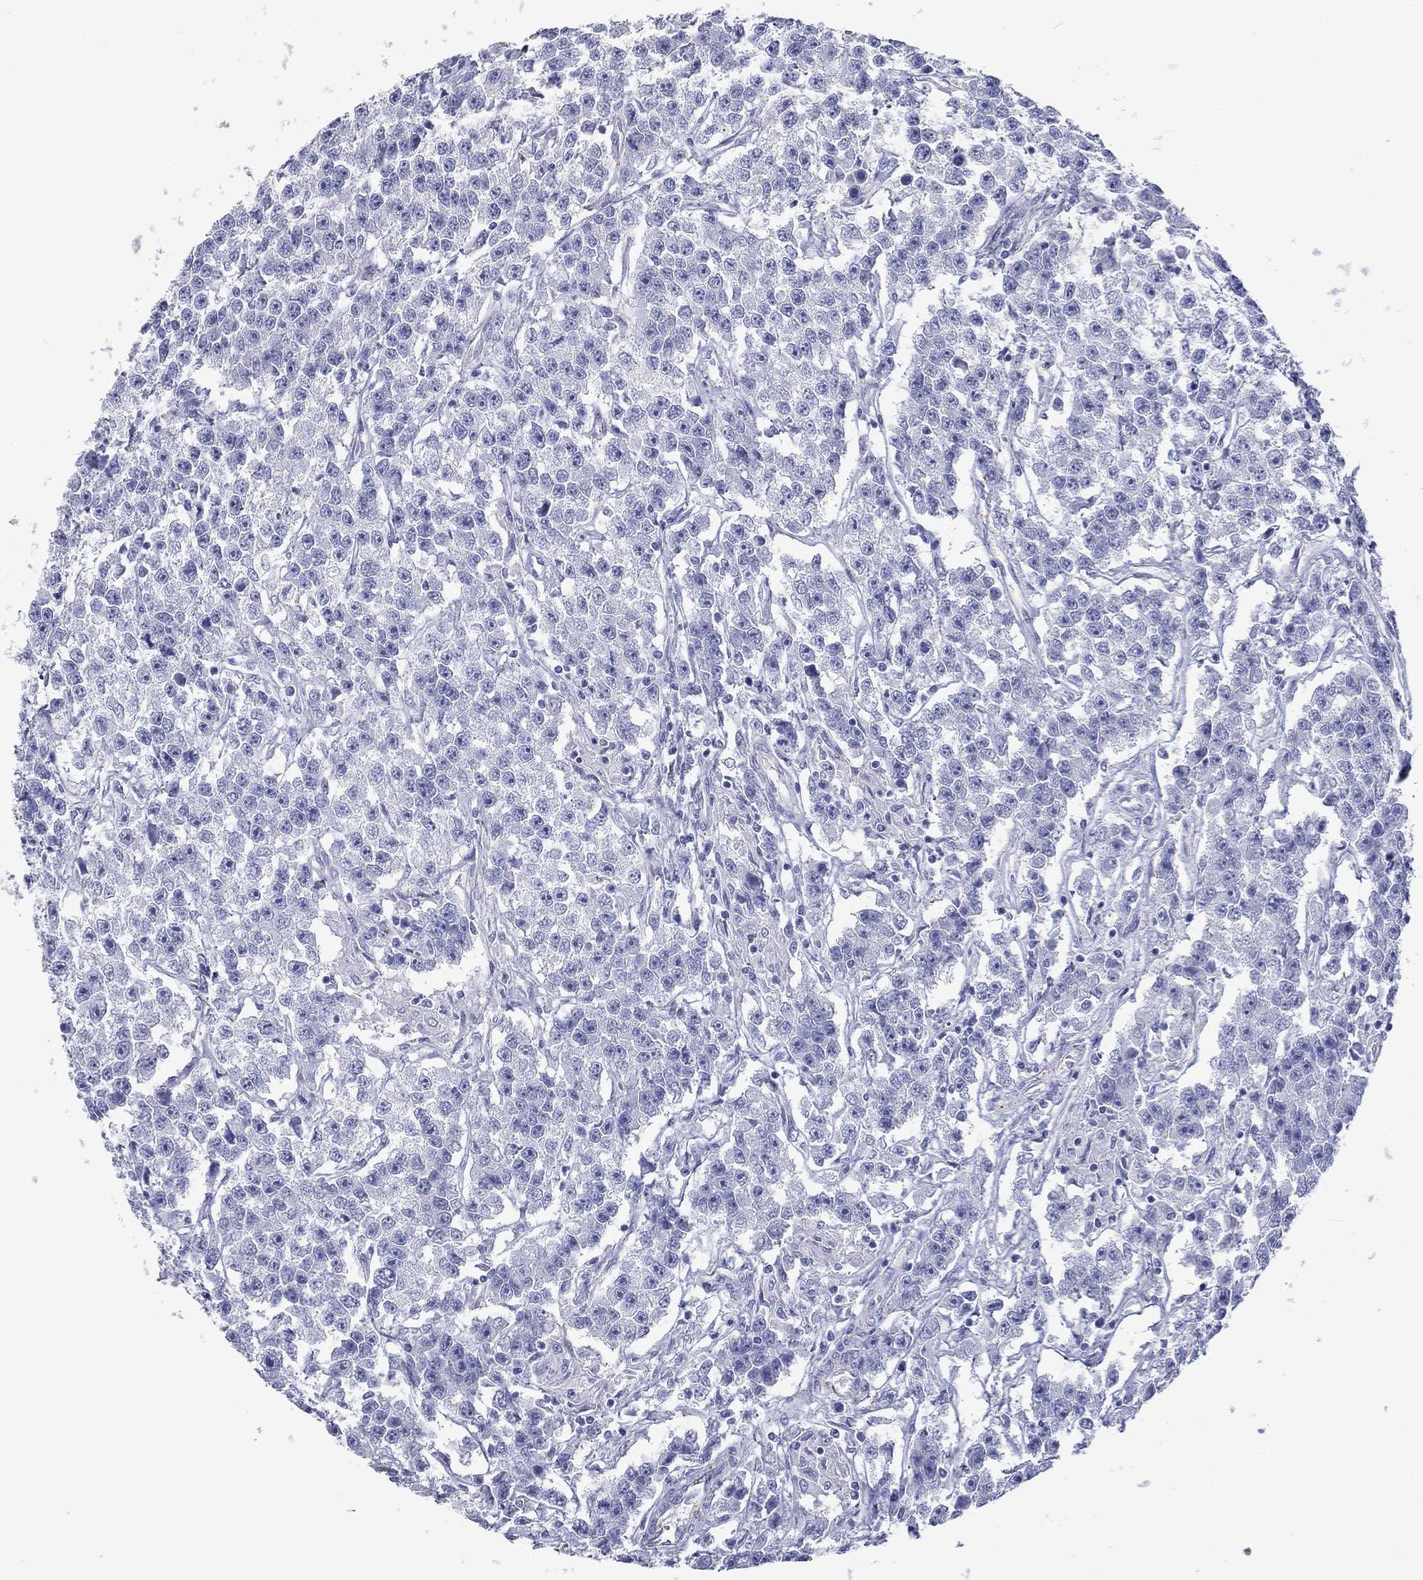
{"staining": {"intensity": "negative", "quantity": "none", "location": "none"}, "tissue": "testis cancer", "cell_type": "Tumor cells", "image_type": "cancer", "snomed": [{"axis": "morphology", "description": "Seminoma, NOS"}, {"axis": "topography", "description": "Testis"}], "caption": "The immunohistochemistry (IHC) photomicrograph has no significant positivity in tumor cells of testis cancer (seminoma) tissue.", "gene": "DNALI1", "patient": {"sex": "male", "age": 59}}